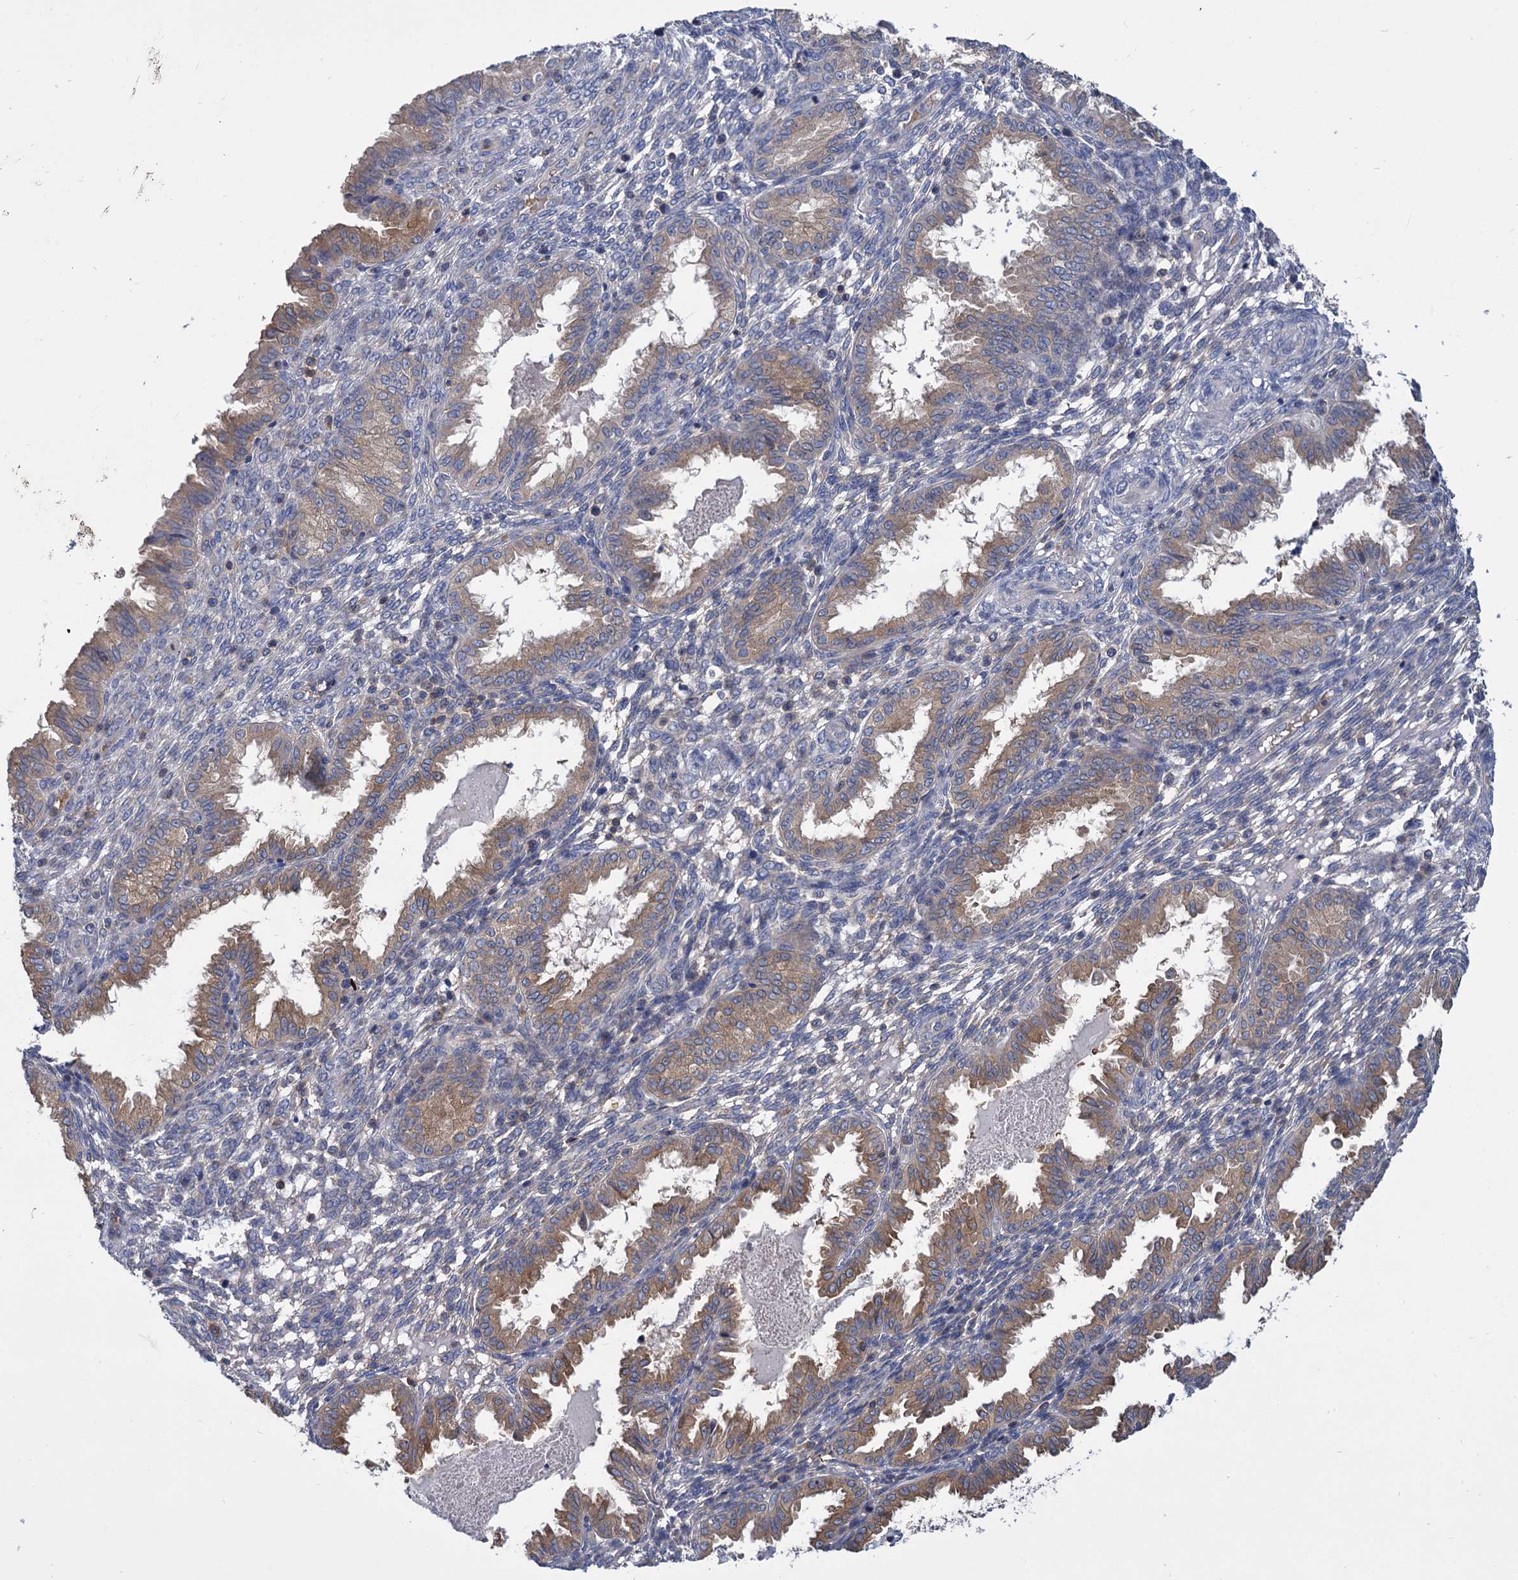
{"staining": {"intensity": "negative", "quantity": "none", "location": "none"}, "tissue": "endometrium", "cell_type": "Cells in endometrial stroma", "image_type": "normal", "snomed": [{"axis": "morphology", "description": "Normal tissue, NOS"}, {"axis": "topography", "description": "Endometrium"}], "caption": "Photomicrograph shows no protein expression in cells in endometrial stroma of normal endometrium.", "gene": "GCLC", "patient": {"sex": "female", "age": 33}}